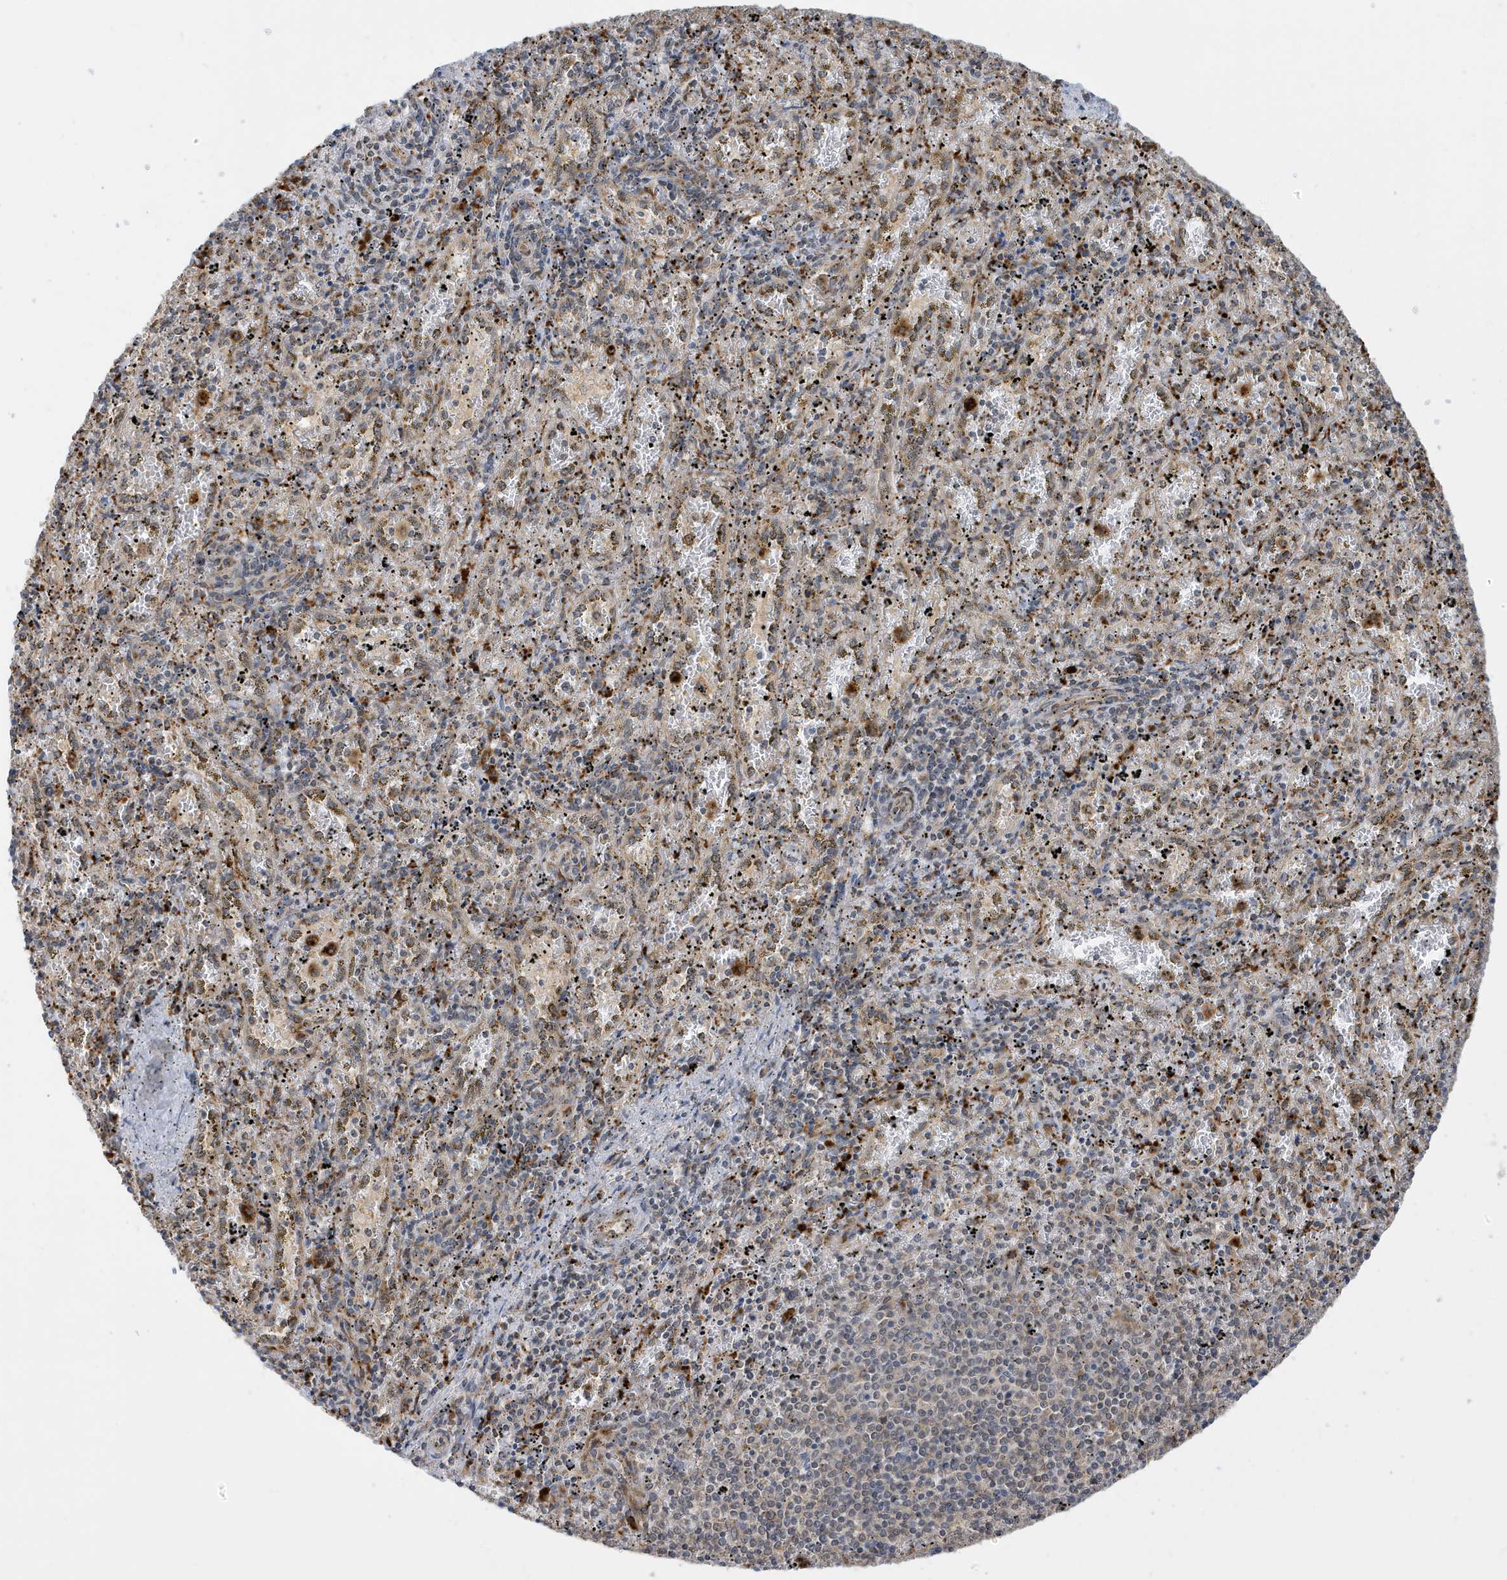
{"staining": {"intensity": "moderate", "quantity": "<25%", "location": "cytoplasmic/membranous"}, "tissue": "spleen", "cell_type": "Cells in red pulp", "image_type": "normal", "snomed": [{"axis": "morphology", "description": "Normal tissue, NOS"}, {"axis": "topography", "description": "Spleen"}], "caption": "A brown stain highlights moderate cytoplasmic/membranous positivity of a protein in cells in red pulp of unremarkable spleen. (brown staining indicates protein expression, while blue staining denotes nuclei).", "gene": "ZNF507", "patient": {"sex": "male", "age": 11}}